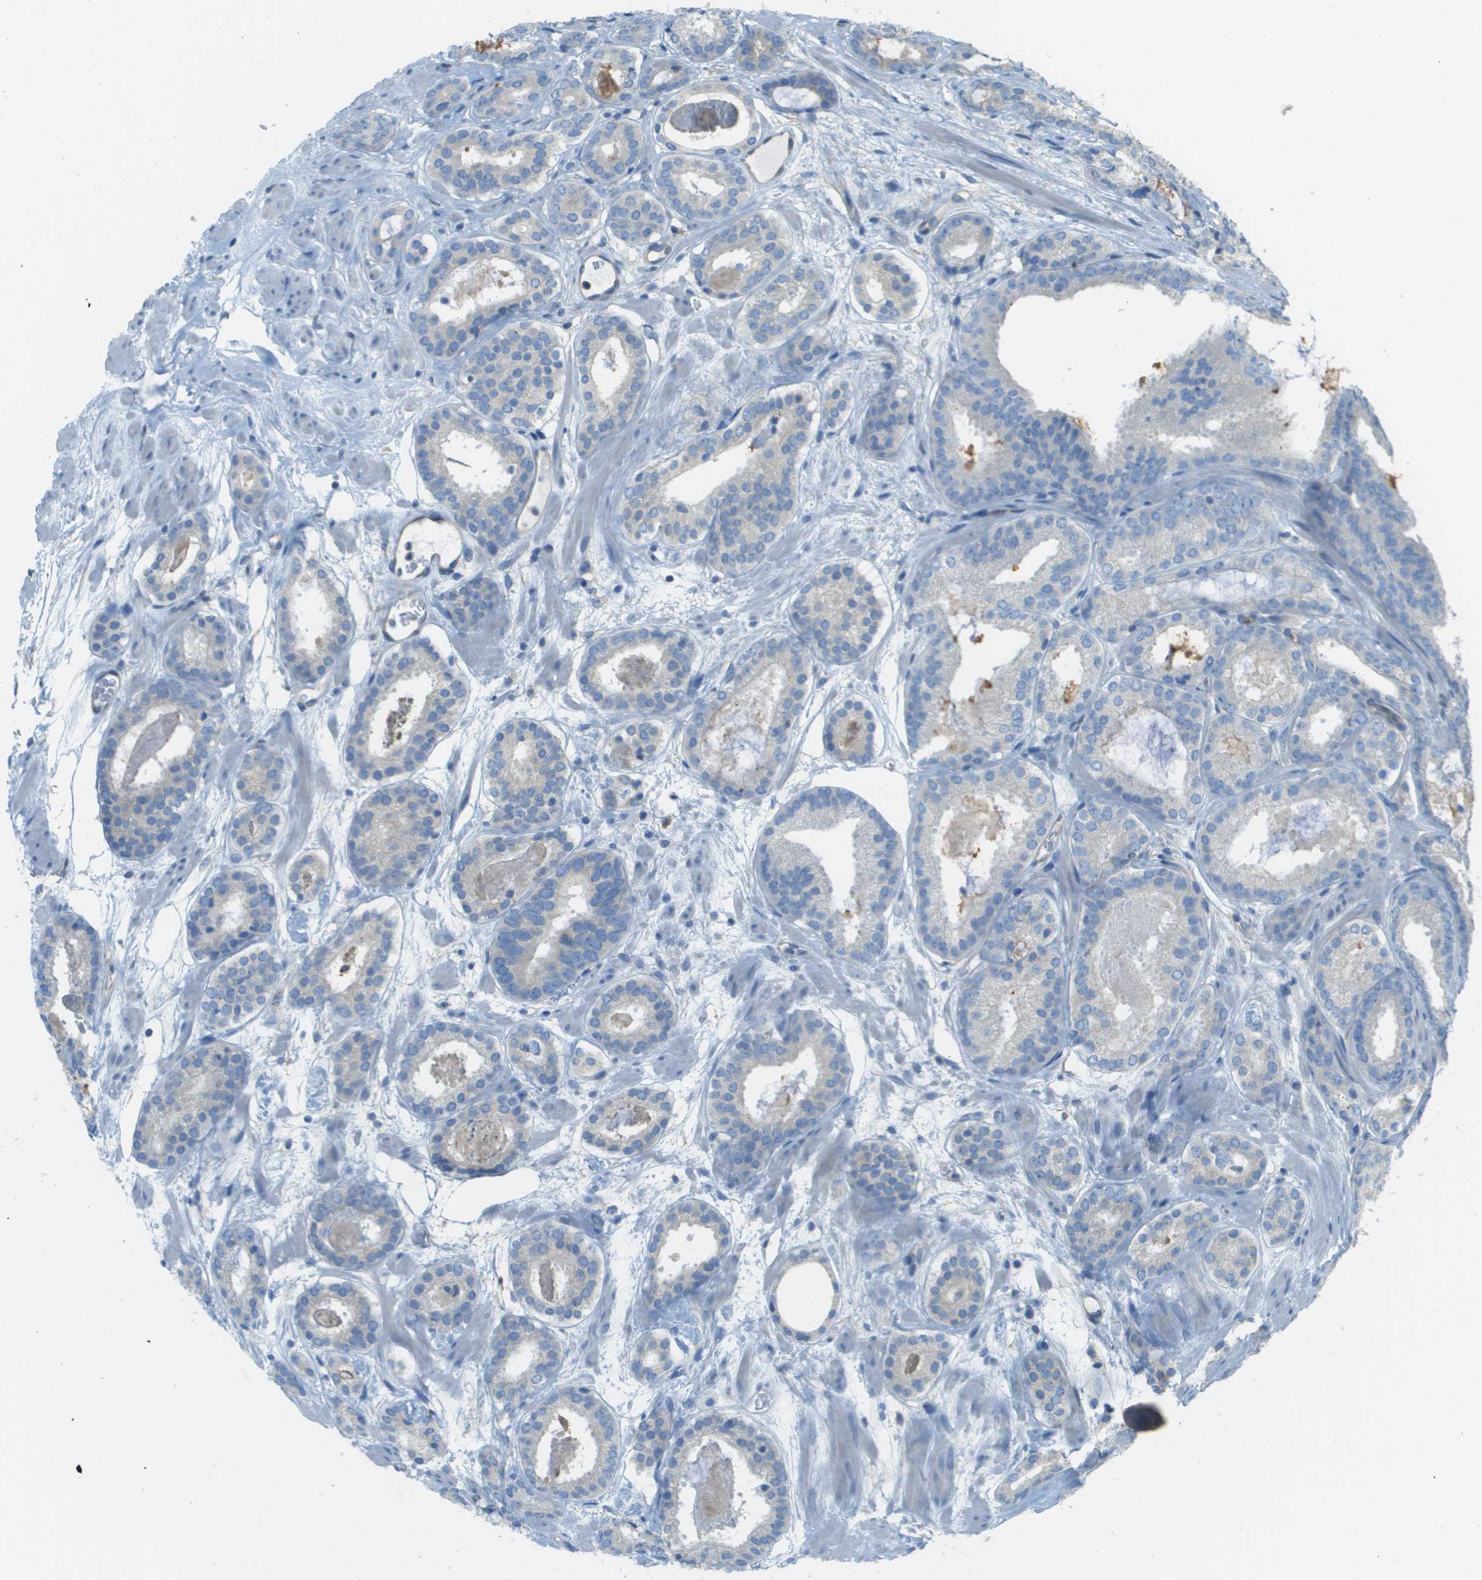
{"staining": {"intensity": "negative", "quantity": "none", "location": "none"}, "tissue": "prostate cancer", "cell_type": "Tumor cells", "image_type": "cancer", "snomed": [{"axis": "morphology", "description": "Adenocarcinoma, Low grade"}, {"axis": "topography", "description": "Prostate"}], "caption": "There is no significant positivity in tumor cells of prostate adenocarcinoma (low-grade).", "gene": "DNAJB11", "patient": {"sex": "male", "age": 69}}